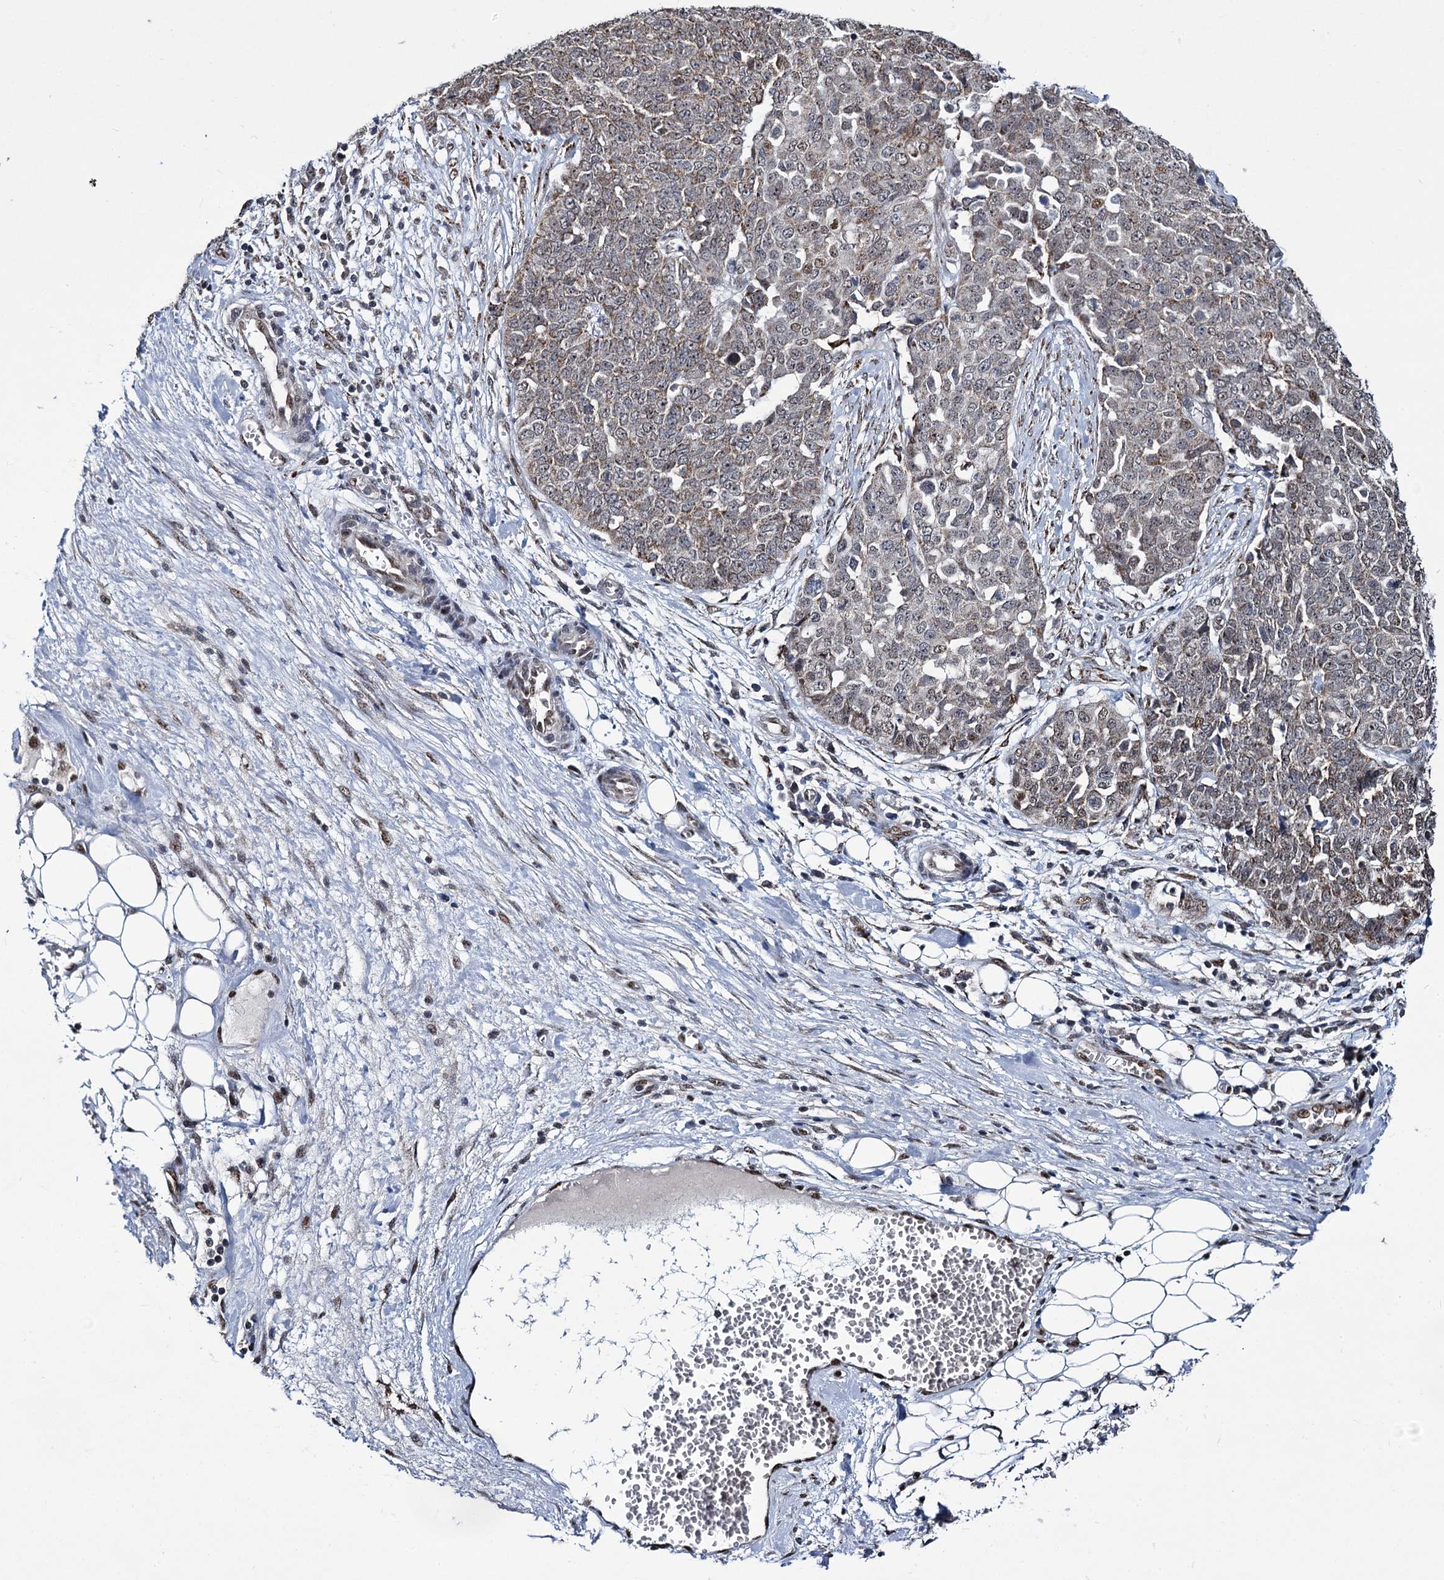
{"staining": {"intensity": "negative", "quantity": "none", "location": "none"}, "tissue": "ovarian cancer", "cell_type": "Tumor cells", "image_type": "cancer", "snomed": [{"axis": "morphology", "description": "Cystadenocarcinoma, serous, NOS"}, {"axis": "topography", "description": "Soft tissue"}, {"axis": "topography", "description": "Ovary"}], "caption": "Tumor cells are negative for brown protein staining in ovarian cancer.", "gene": "RPUSD4", "patient": {"sex": "female", "age": 57}}